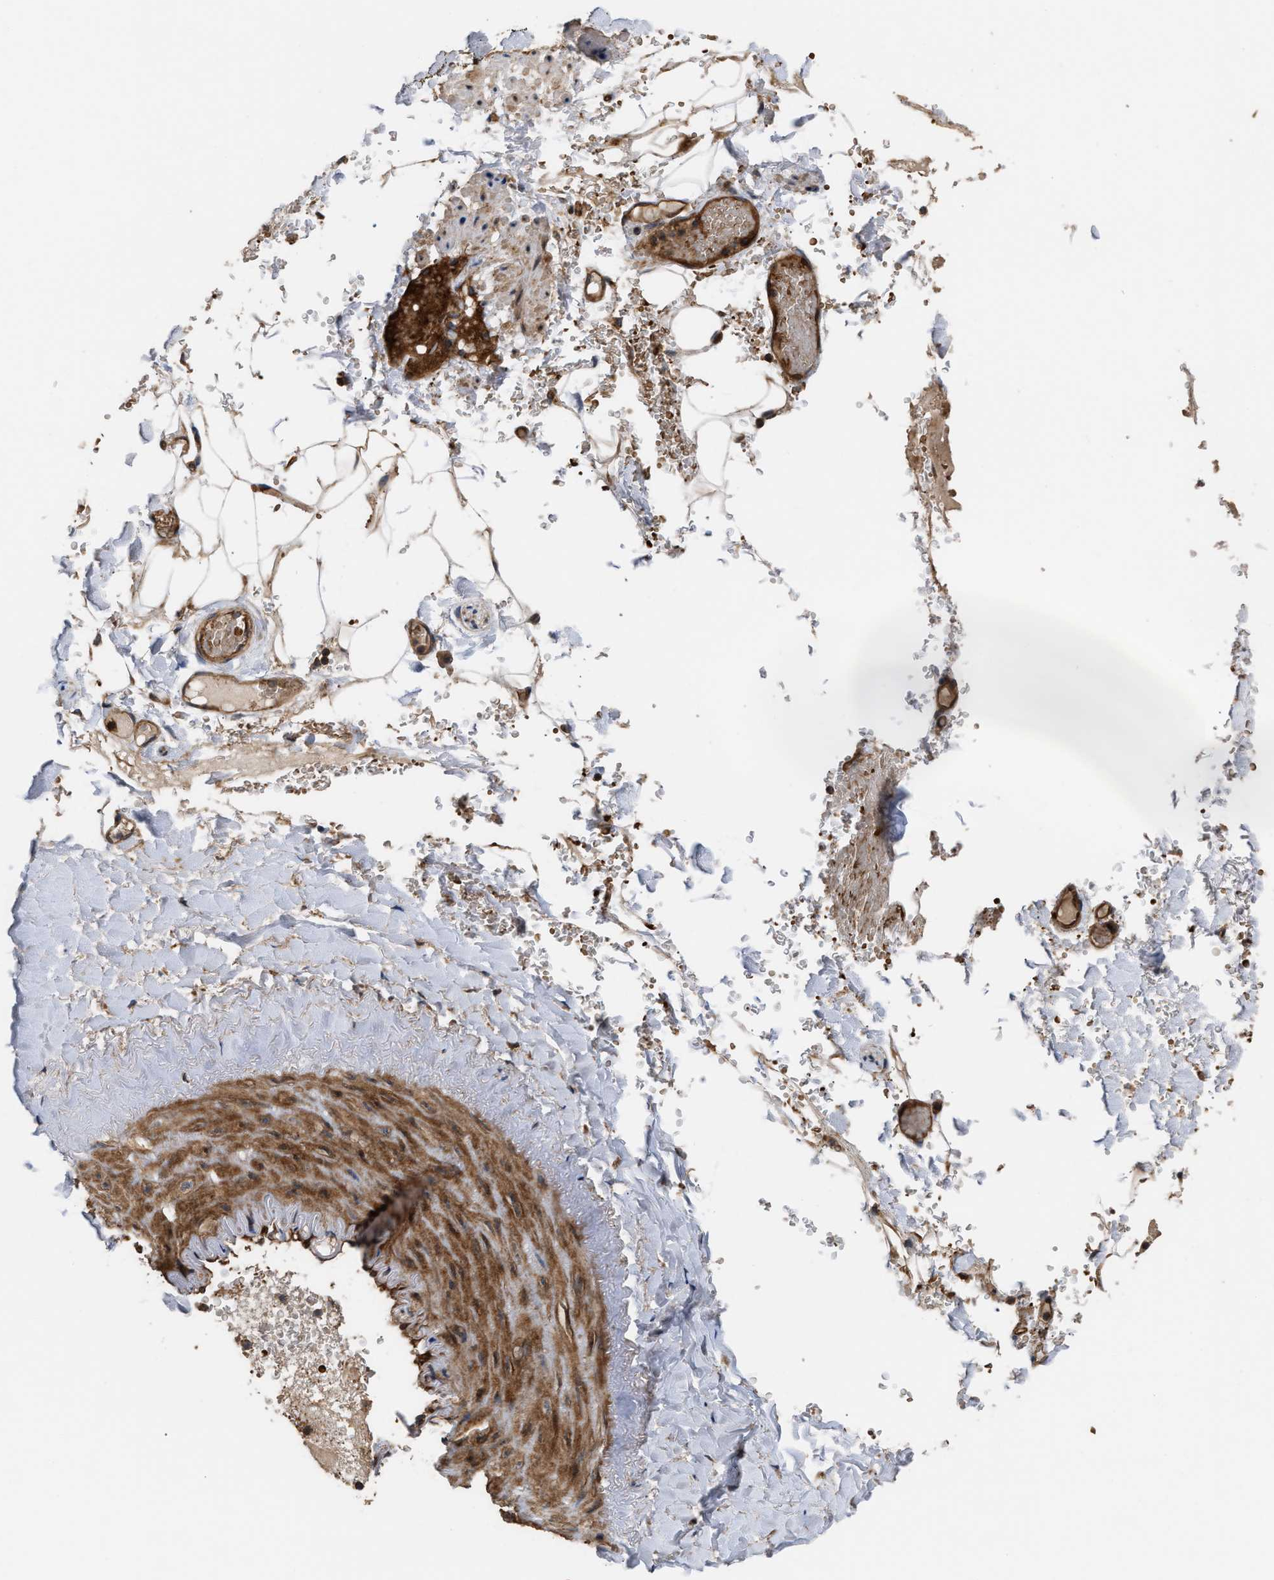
{"staining": {"intensity": "weak", "quantity": "25%-75%", "location": "cytoplasmic/membranous"}, "tissue": "adipose tissue", "cell_type": "Adipocytes", "image_type": "normal", "snomed": [{"axis": "morphology", "description": "Normal tissue, NOS"}, {"axis": "topography", "description": "Peripheral nerve tissue"}], "caption": "This is a histology image of IHC staining of normal adipose tissue, which shows weak expression in the cytoplasmic/membranous of adipocytes.", "gene": "STAU1", "patient": {"sex": "male", "age": 70}}